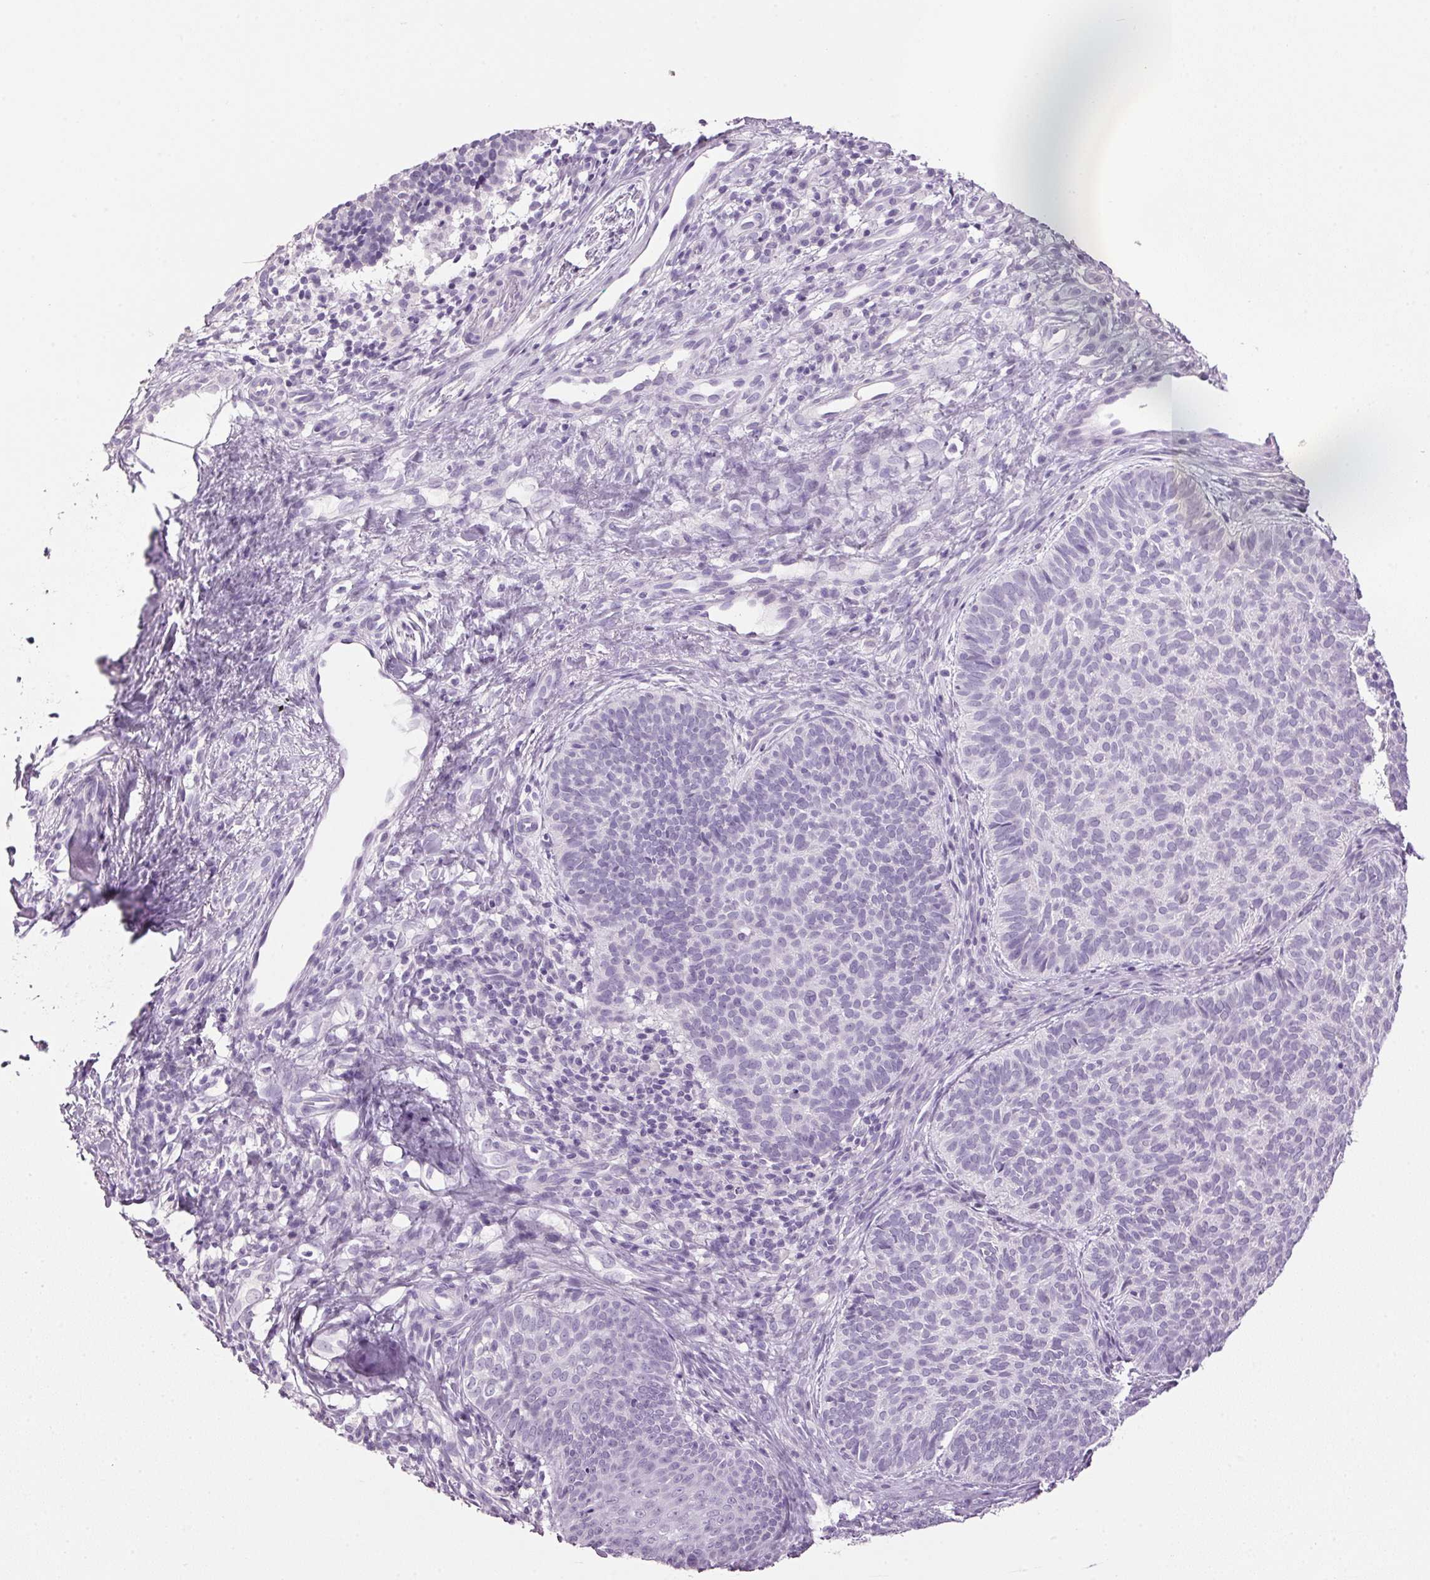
{"staining": {"intensity": "negative", "quantity": "none", "location": "none"}, "tissue": "skin cancer", "cell_type": "Tumor cells", "image_type": "cancer", "snomed": [{"axis": "morphology", "description": "Basal cell carcinoma"}, {"axis": "topography", "description": "Skin"}], "caption": "Protein analysis of skin cancer reveals no significant staining in tumor cells.", "gene": "PPP1R1A", "patient": {"sex": "male", "age": 57}}